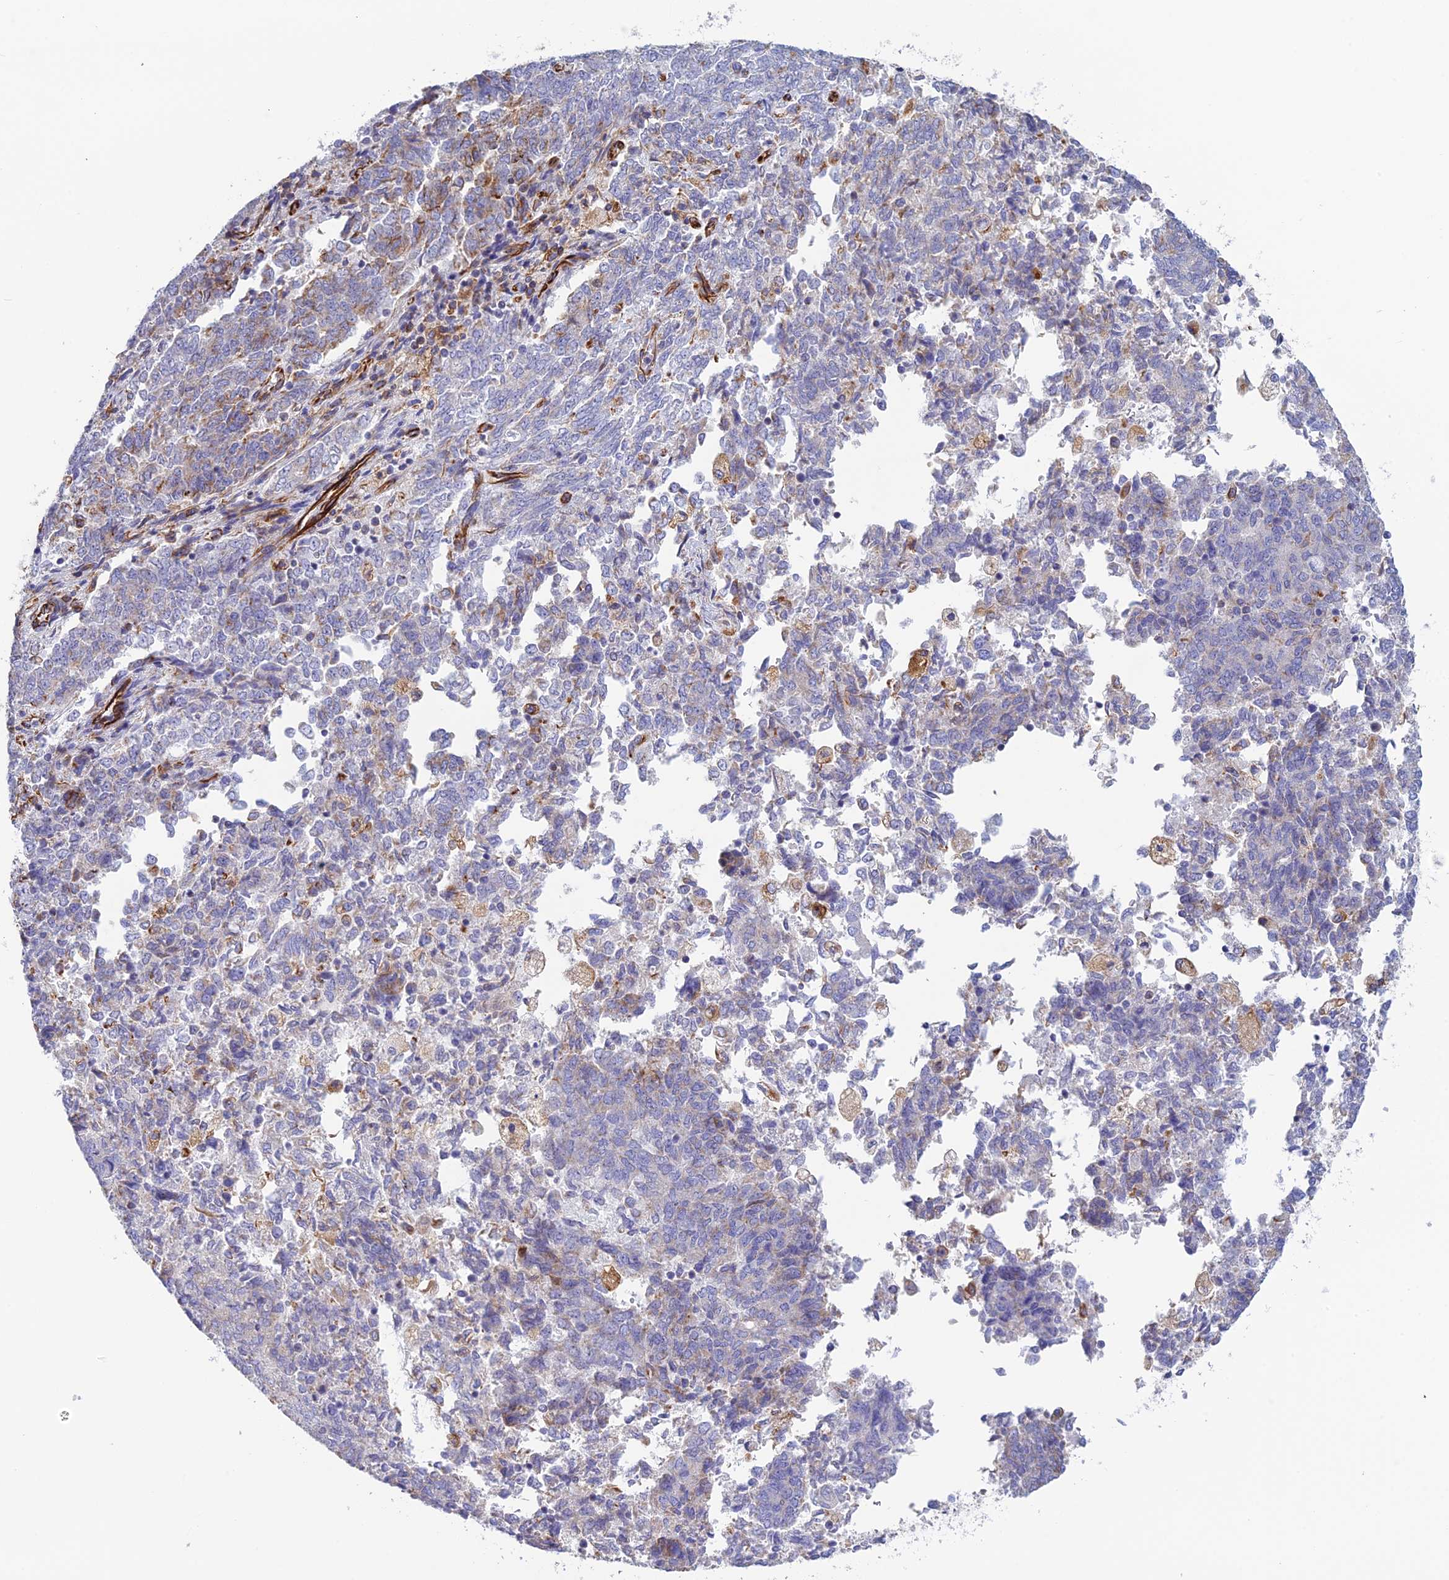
{"staining": {"intensity": "weak", "quantity": "<25%", "location": "cytoplasmic/membranous"}, "tissue": "endometrial cancer", "cell_type": "Tumor cells", "image_type": "cancer", "snomed": [{"axis": "morphology", "description": "Adenocarcinoma, NOS"}, {"axis": "topography", "description": "Endometrium"}], "caption": "A photomicrograph of adenocarcinoma (endometrial) stained for a protein exhibits no brown staining in tumor cells.", "gene": "FBXL20", "patient": {"sex": "female", "age": 80}}